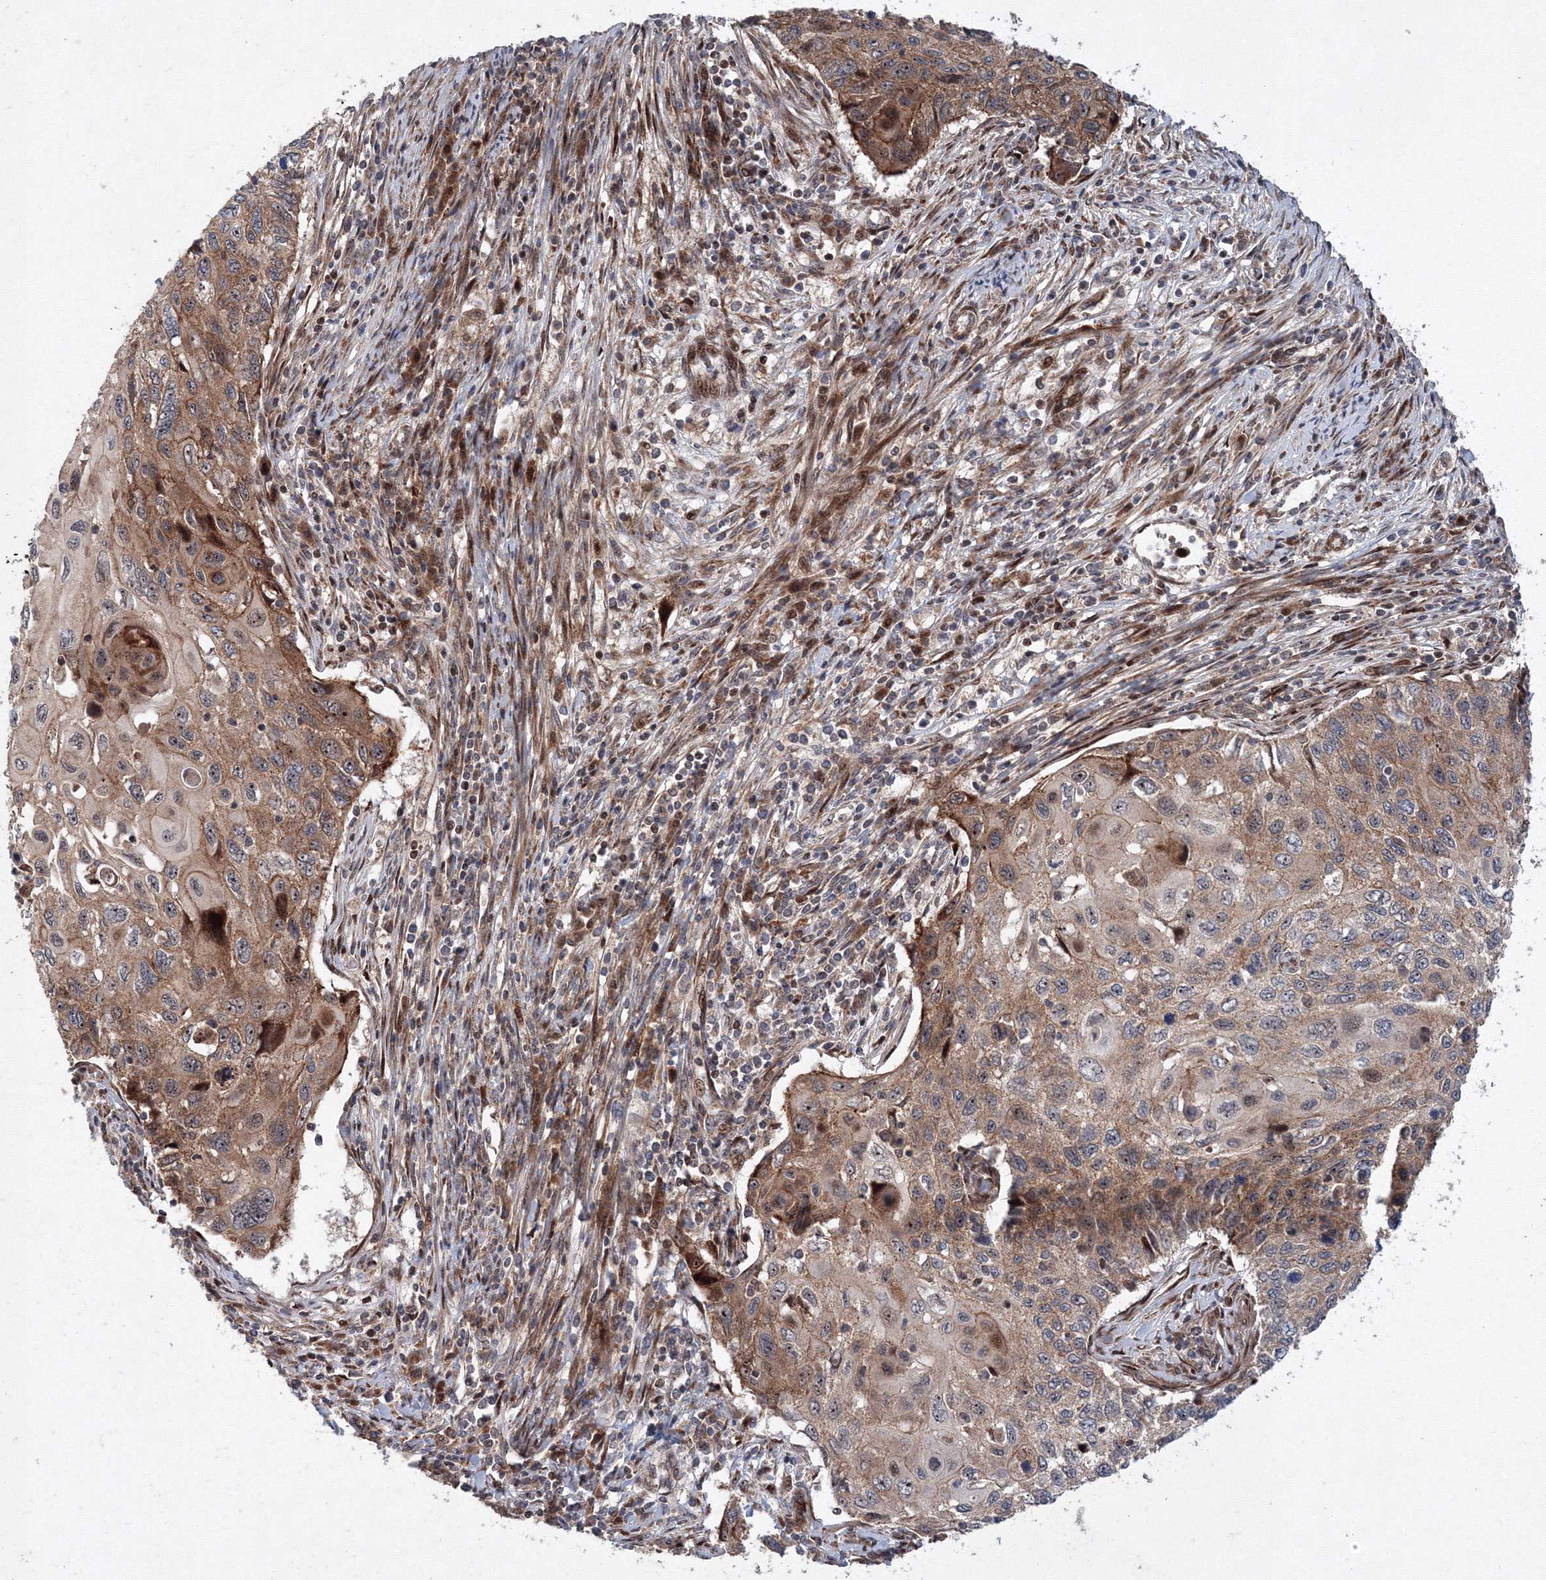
{"staining": {"intensity": "moderate", "quantity": ">75%", "location": "cytoplasmic/membranous"}, "tissue": "cervical cancer", "cell_type": "Tumor cells", "image_type": "cancer", "snomed": [{"axis": "morphology", "description": "Squamous cell carcinoma, NOS"}, {"axis": "topography", "description": "Cervix"}], "caption": "Immunohistochemistry (IHC) (DAB (3,3'-diaminobenzidine)) staining of squamous cell carcinoma (cervical) shows moderate cytoplasmic/membranous protein expression in about >75% of tumor cells.", "gene": "ANKAR", "patient": {"sex": "female", "age": 70}}